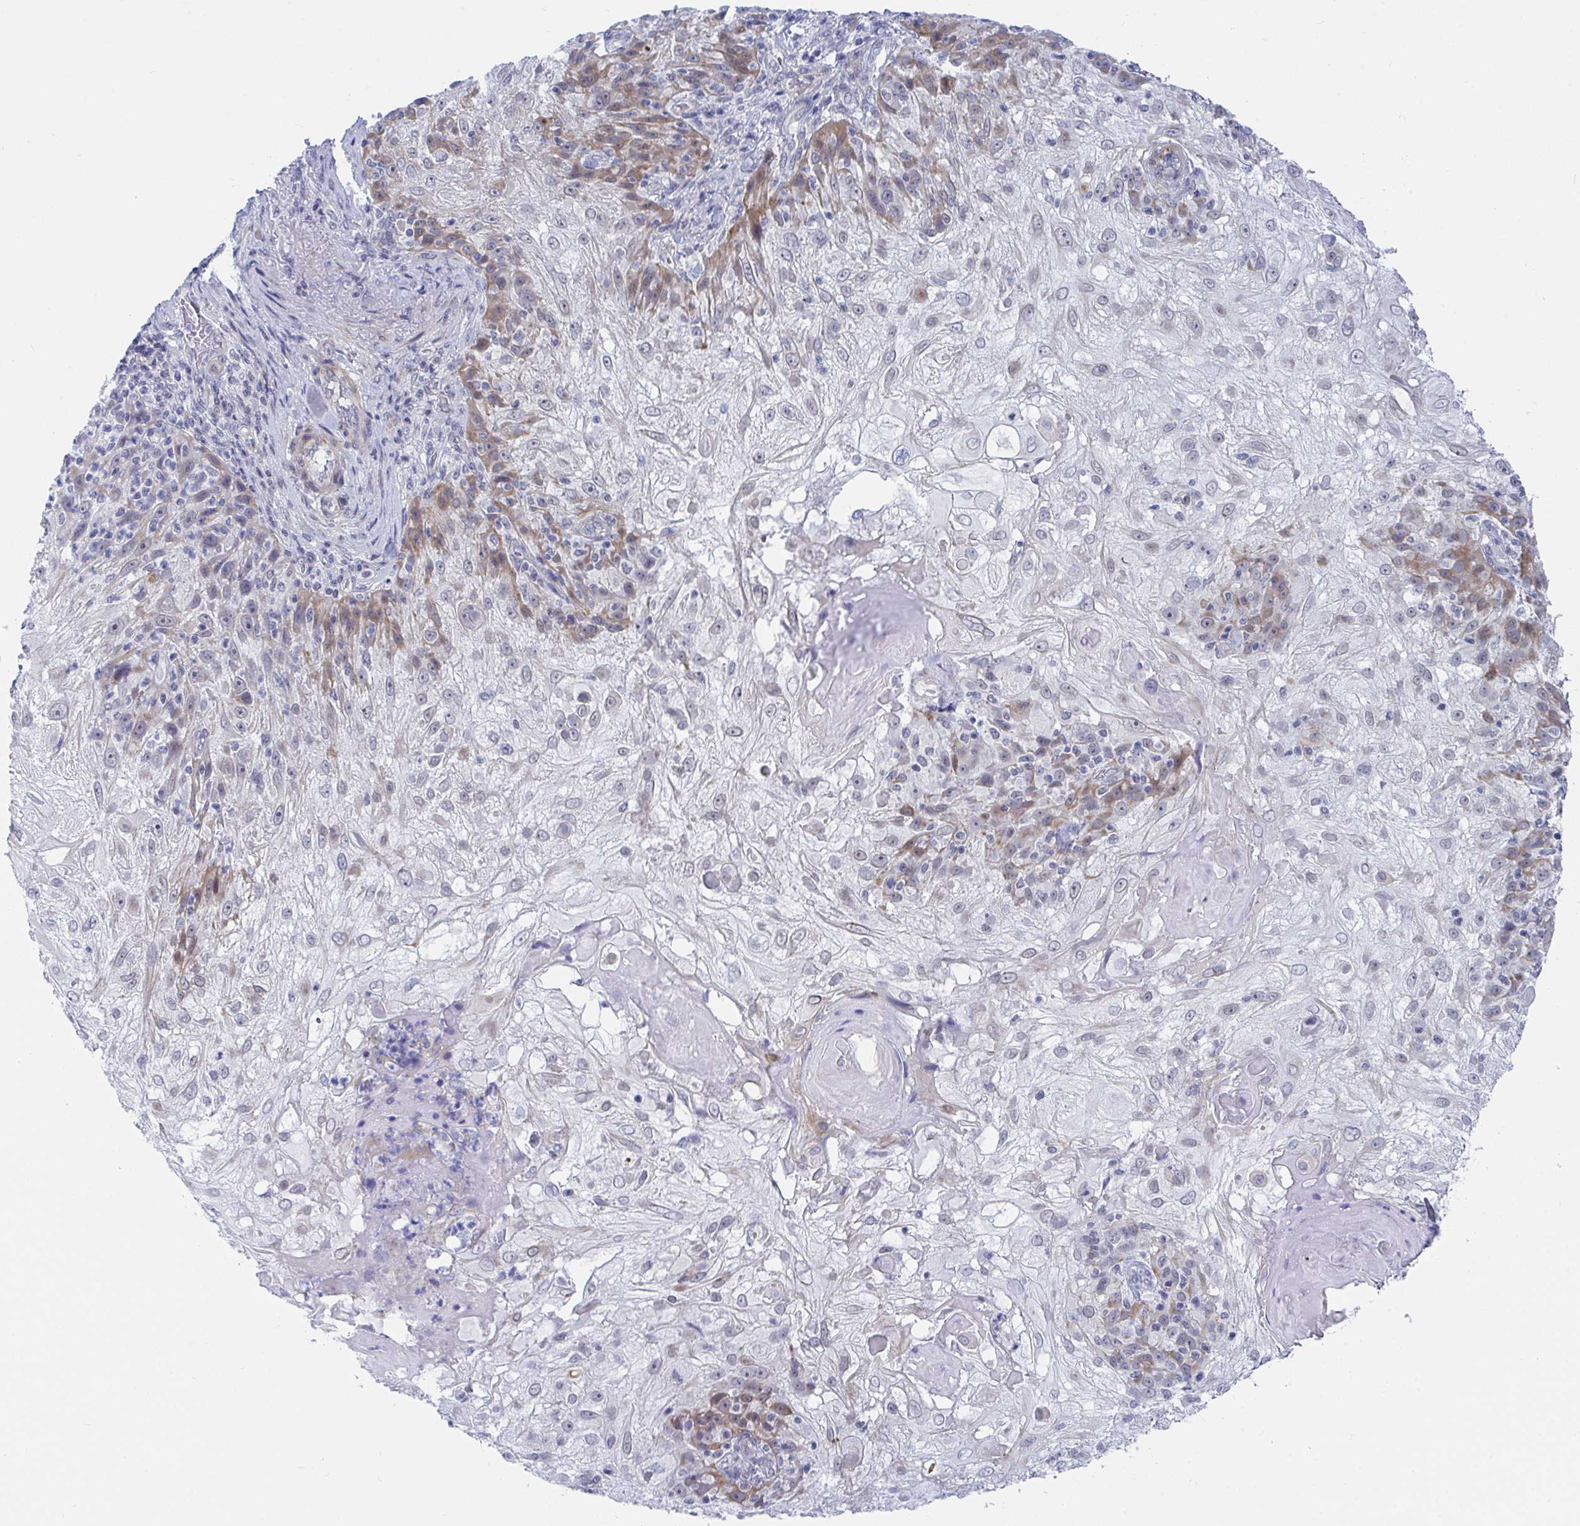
{"staining": {"intensity": "moderate", "quantity": "<25%", "location": "cytoplasmic/membranous"}, "tissue": "skin cancer", "cell_type": "Tumor cells", "image_type": "cancer", "snomed": [{"axis": "morphology", "description": "Normal tissue, NOS"}, {"axis": "morphology", "description": "Squamous cell carcinoma, NOS"}, {"axis": "topography", "description": "Skin"}], "caption": "A micrograph showing moderate cytoplasmic/membranous positivity in approximately <25% of tumor cells in squamous cell carcinoma (skin), as visualized by brown immunohistochemical staining.", "gene": "DAOA", "patient": {"sex": "female", "age": 83}}